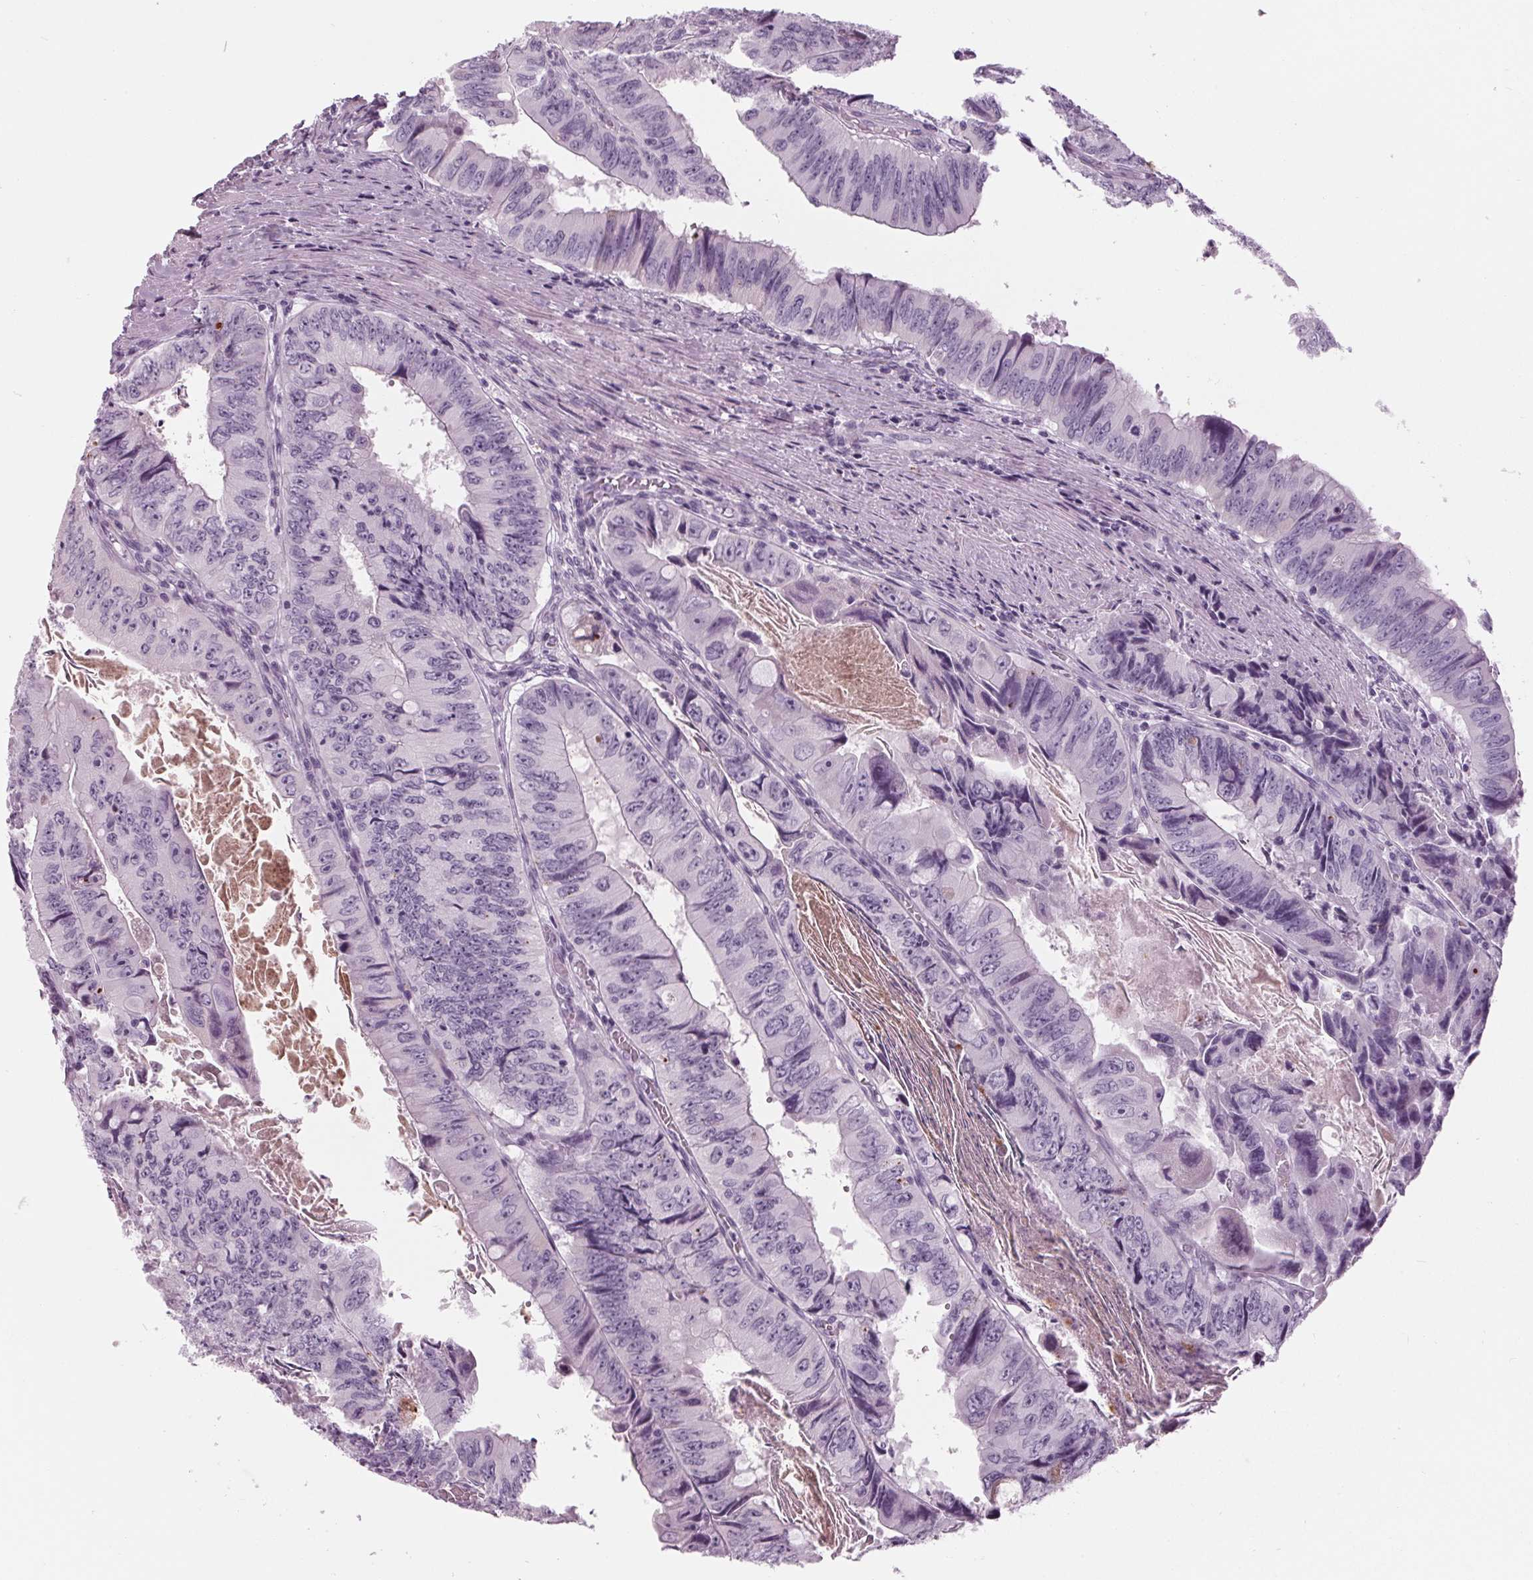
{"staining": {"intensity": "negative", "quantity": "none", "location": "none"}, "tissue": "colorectal cancer", "cell_type": "Tumor cells", "image_type": "cancer", "snomed": [{"axis": "morphology", "description": "Adenocarcinoma, NOS"}, {"axis": "topography", "description": "Colon"}], "caption": "Immunohistochemical staining of human adenocarcinoma (colorectal) demonstrates no significant positivity in tumor cells.", "gene": "CYP3A43", "patient": {"sex": "female", "age": 84}}